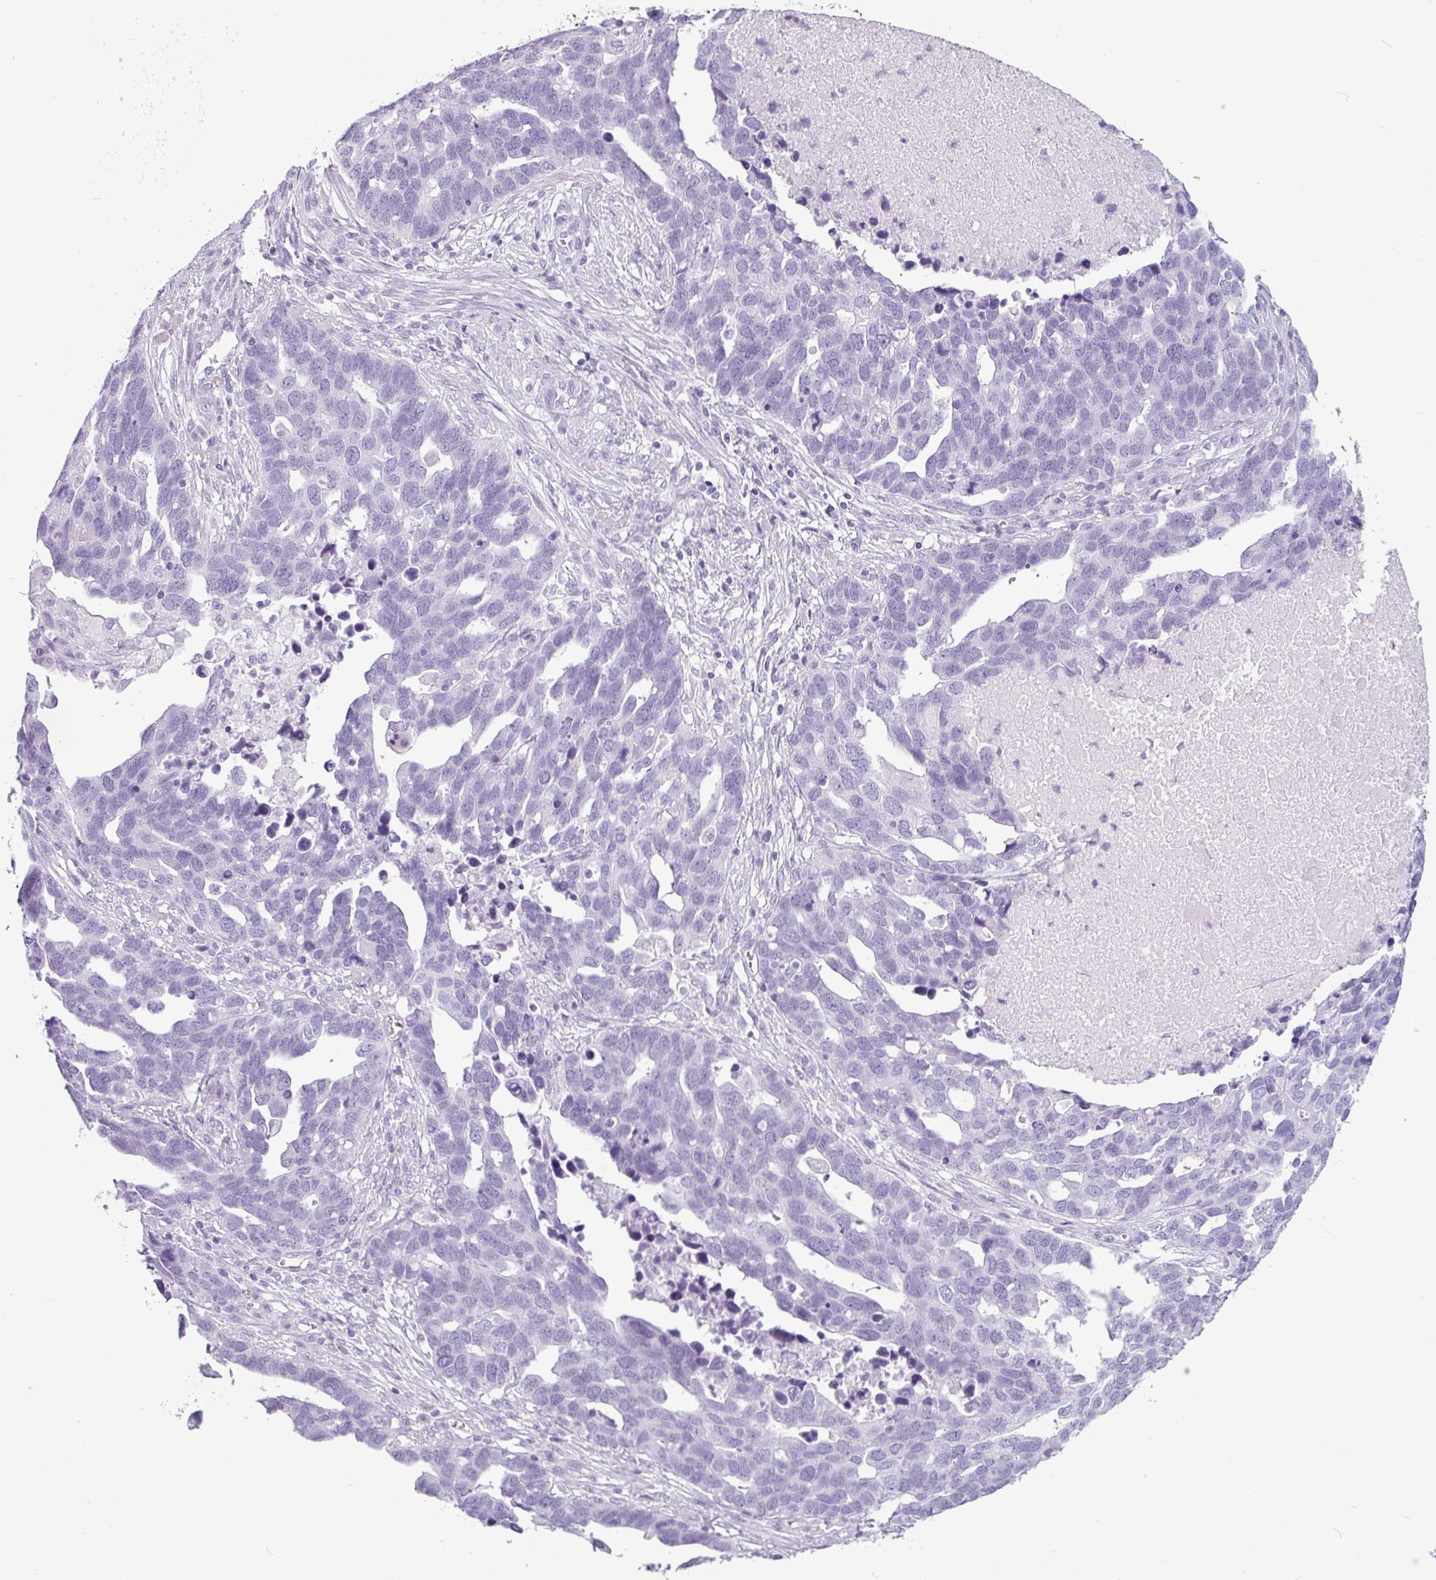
{"staining": {"intensity": "negative", "quantity": "none", "location": "none"}, "tissue": "ovarian cancer", "cell_type": "Tumor cells", "image_type": "cancer", "snomed": [{"axis": "morphology", "description": "Cystadenocarcinoma, serous, NOS"}, {"axis": "topography", "description": "Ovary"}], "caption": "Immunohistochemistry of human ovarian serous cystadenocarcinoma displays no positivity in tumor cells.", "gene": "AMY1B", "patient": {"sex": "female", "age": 54}}